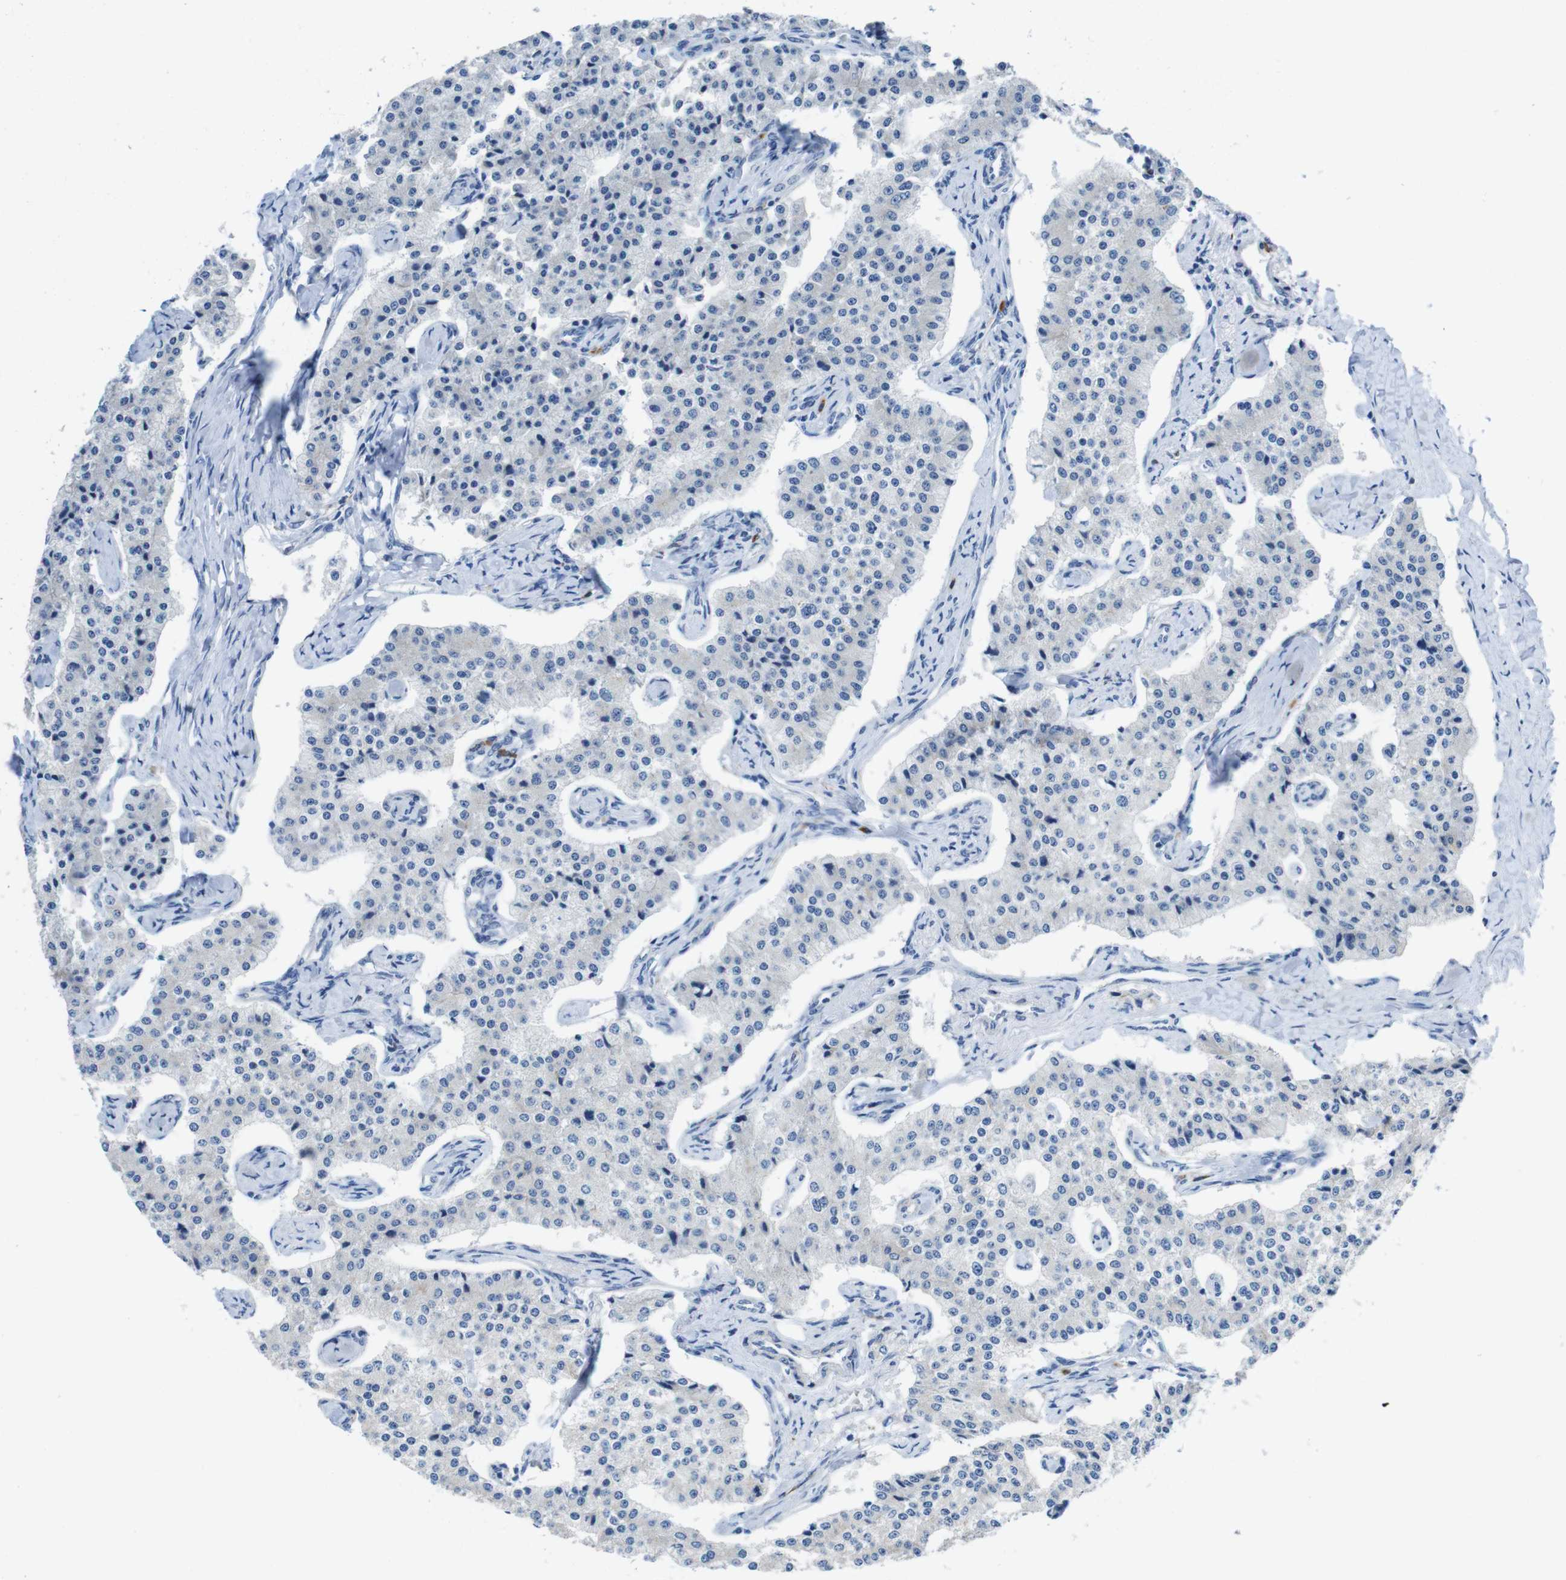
{"staining": {"intensity": "negative", "quantity": "none", "location": "none"}, "tissue": "carcinoid", "cell_type": "Tumor cells", "image_type": "cancer", "snomed": [{"axis": "morphology", "description": "Carcinoid, malignant, NOS"}, {"axis": "topography", "description": "Colon"}], "caption": "High power microscopy micrograph of an IHC micrograph of carcinoid (malignant), revealing no significant positivity in tumor cells.", "gene": "CLMN", "patient": {"sex": "female", "age": 52}}